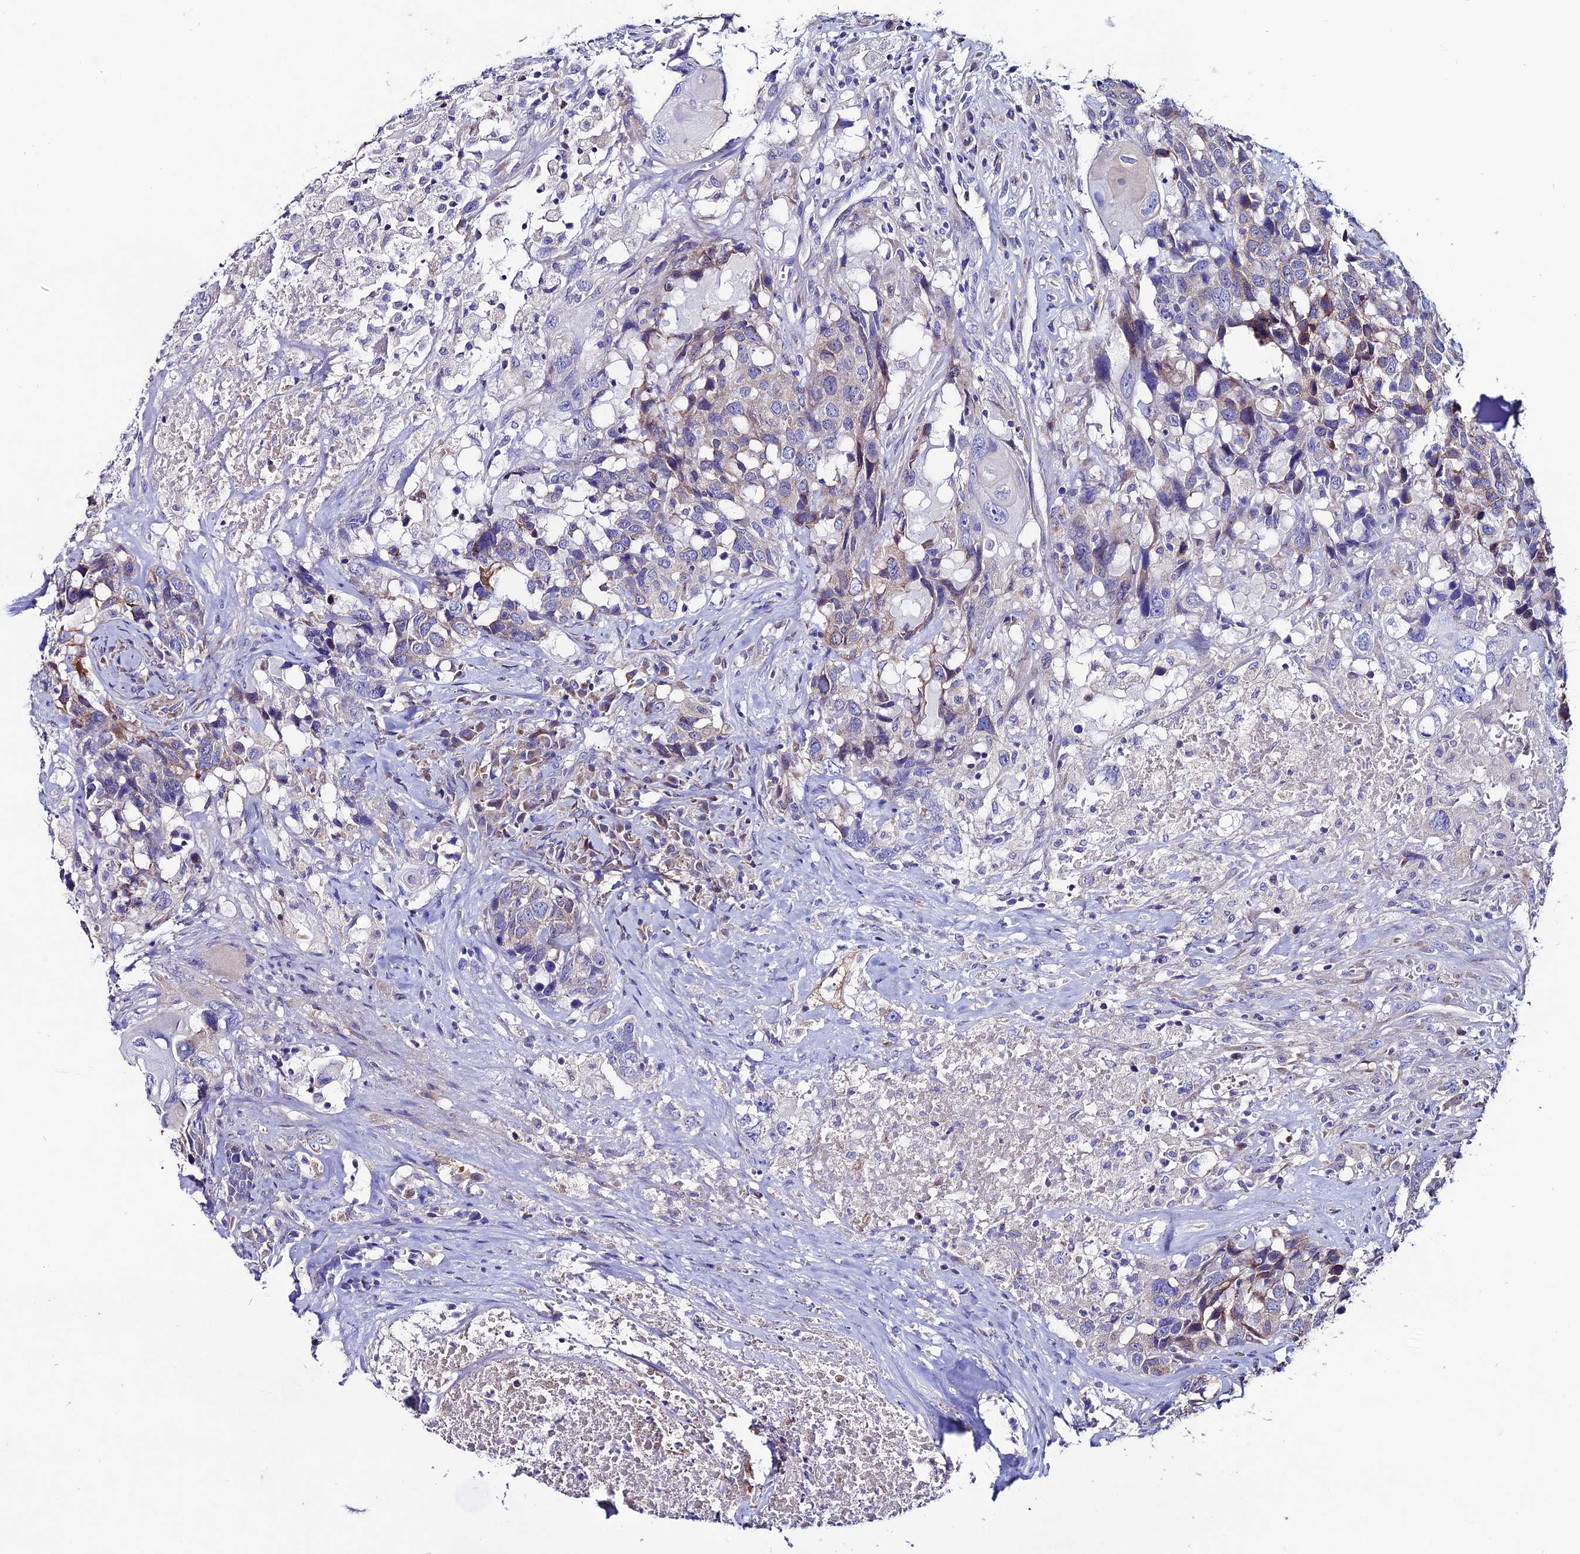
{"staining": {"intensity": "negative", "quantity": "none", "location": "none"}, "tissue": "head and neck cancer", "cell_type": "Tumor cells", "image_type": "cancer", "snomed": [{"axis": "morphology", "description": "Squamous cell carcinoma, NOS"}, {"axis": "topography", "description": "Head-Neck"}], "caption": "DAB (3,3'-diaminobenzidine) immunohistochemical staining of head and neck cancer (squamous cell carcinoma) demonstrates no significant staining in tumor cells.", "gene": "OR51Q1", "patient": {"sex": "male", "age": 66}}